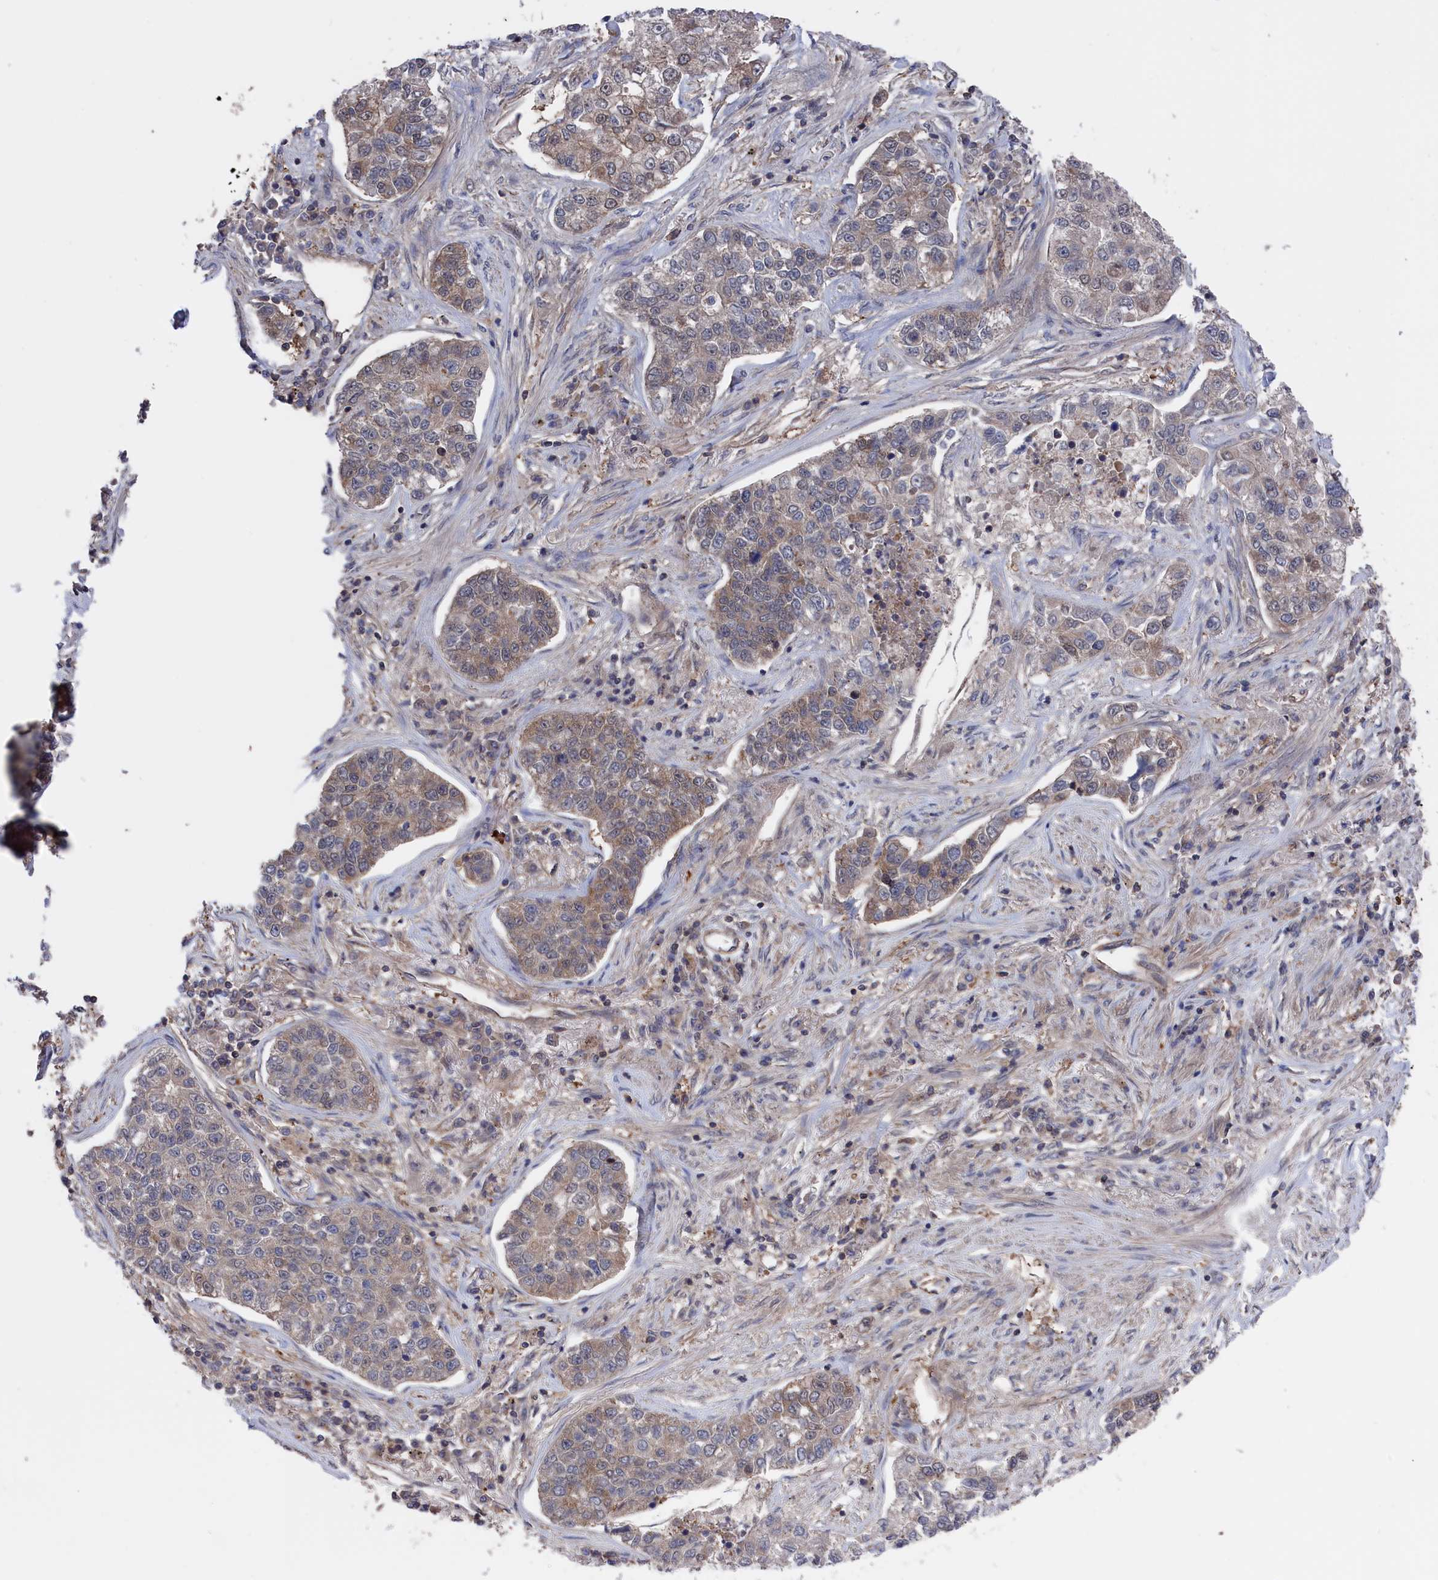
{"staining": {"intensity": "weak", "quantity": "25%-75%", "location": "cytoplasmic/membranous"}, "tissue": "lung cancer", "cell_type": "Tumor cells", "image_type": "cancer", "snomed": [{"axis": "morphology", "description": "Adenocarcinoma, NOS"}, {"axis": "topography", "description": "Lung"}], "caption": "High-magnification brightfield microscopy of lung cancer stained with DAB (brown) and counterstained with hematoxylin (blue). tumor cells exhibit weak cytoplasmic/membranous positivity is present in approximately25%-75% of cells.", "gene": "NUTF2", "patient": {"sex": "male", "age": 49}}